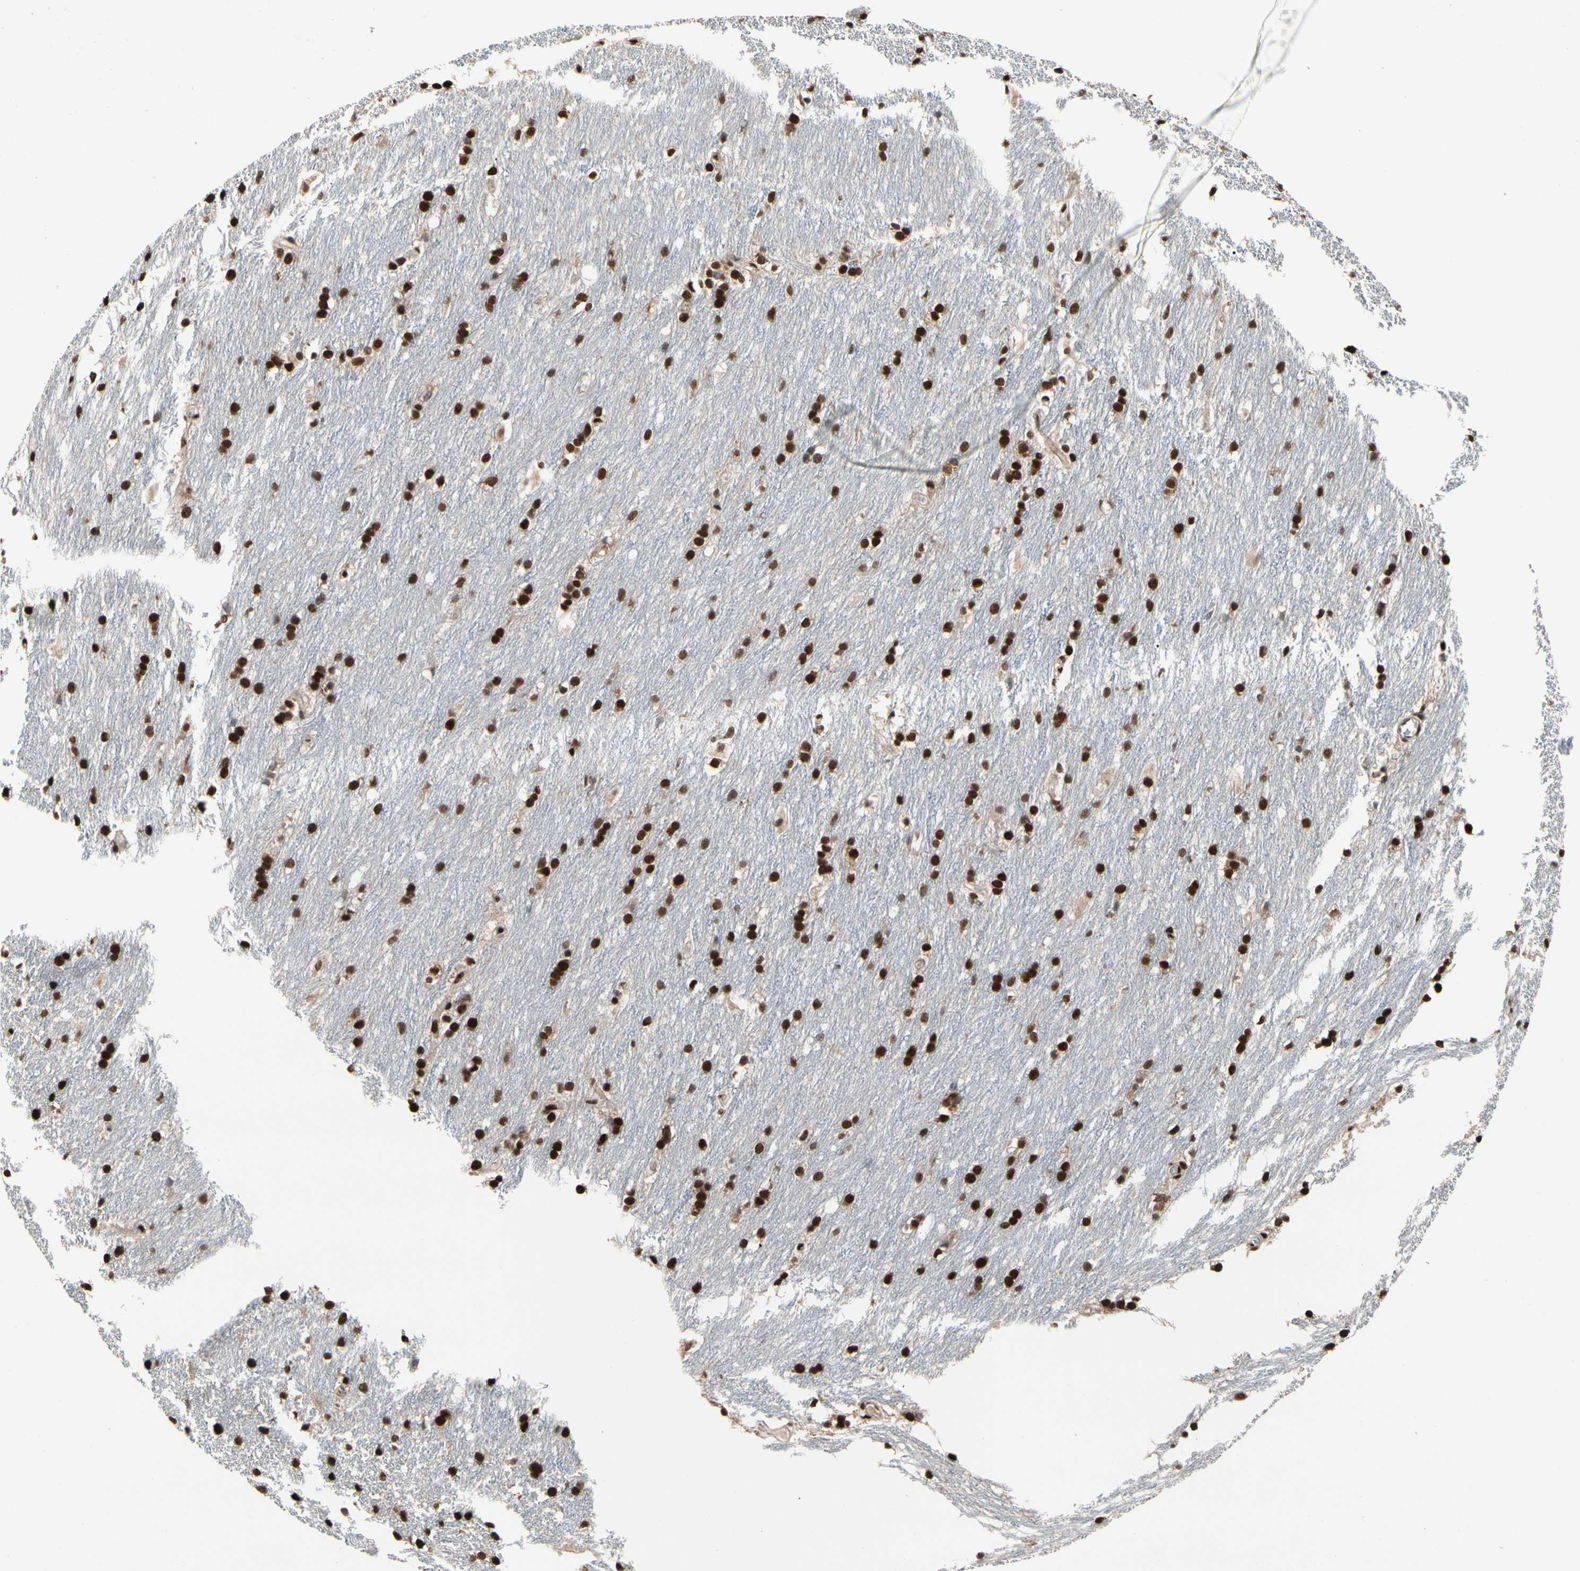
{"staining": {"intensity": "strong", "quantity": ">75%", "location": "nuclear"}, "tissue": "caudate", "cell_type": "Glial cells", "image_type": "normal", "snomed": [{"axis": "morphology", "description": "Normal tissue, NOS"}, {"axis": "topography", "description": "Lateral ventricle wall"}], "caption": "IHC photomicrograph of unremarkable caudate stained for a protein (brown), which displays high levels of strong nuclear positivity in about >75% of glial cells.", "gene": "FAM98B", "patient": {"sex": "female", "age": 19}}